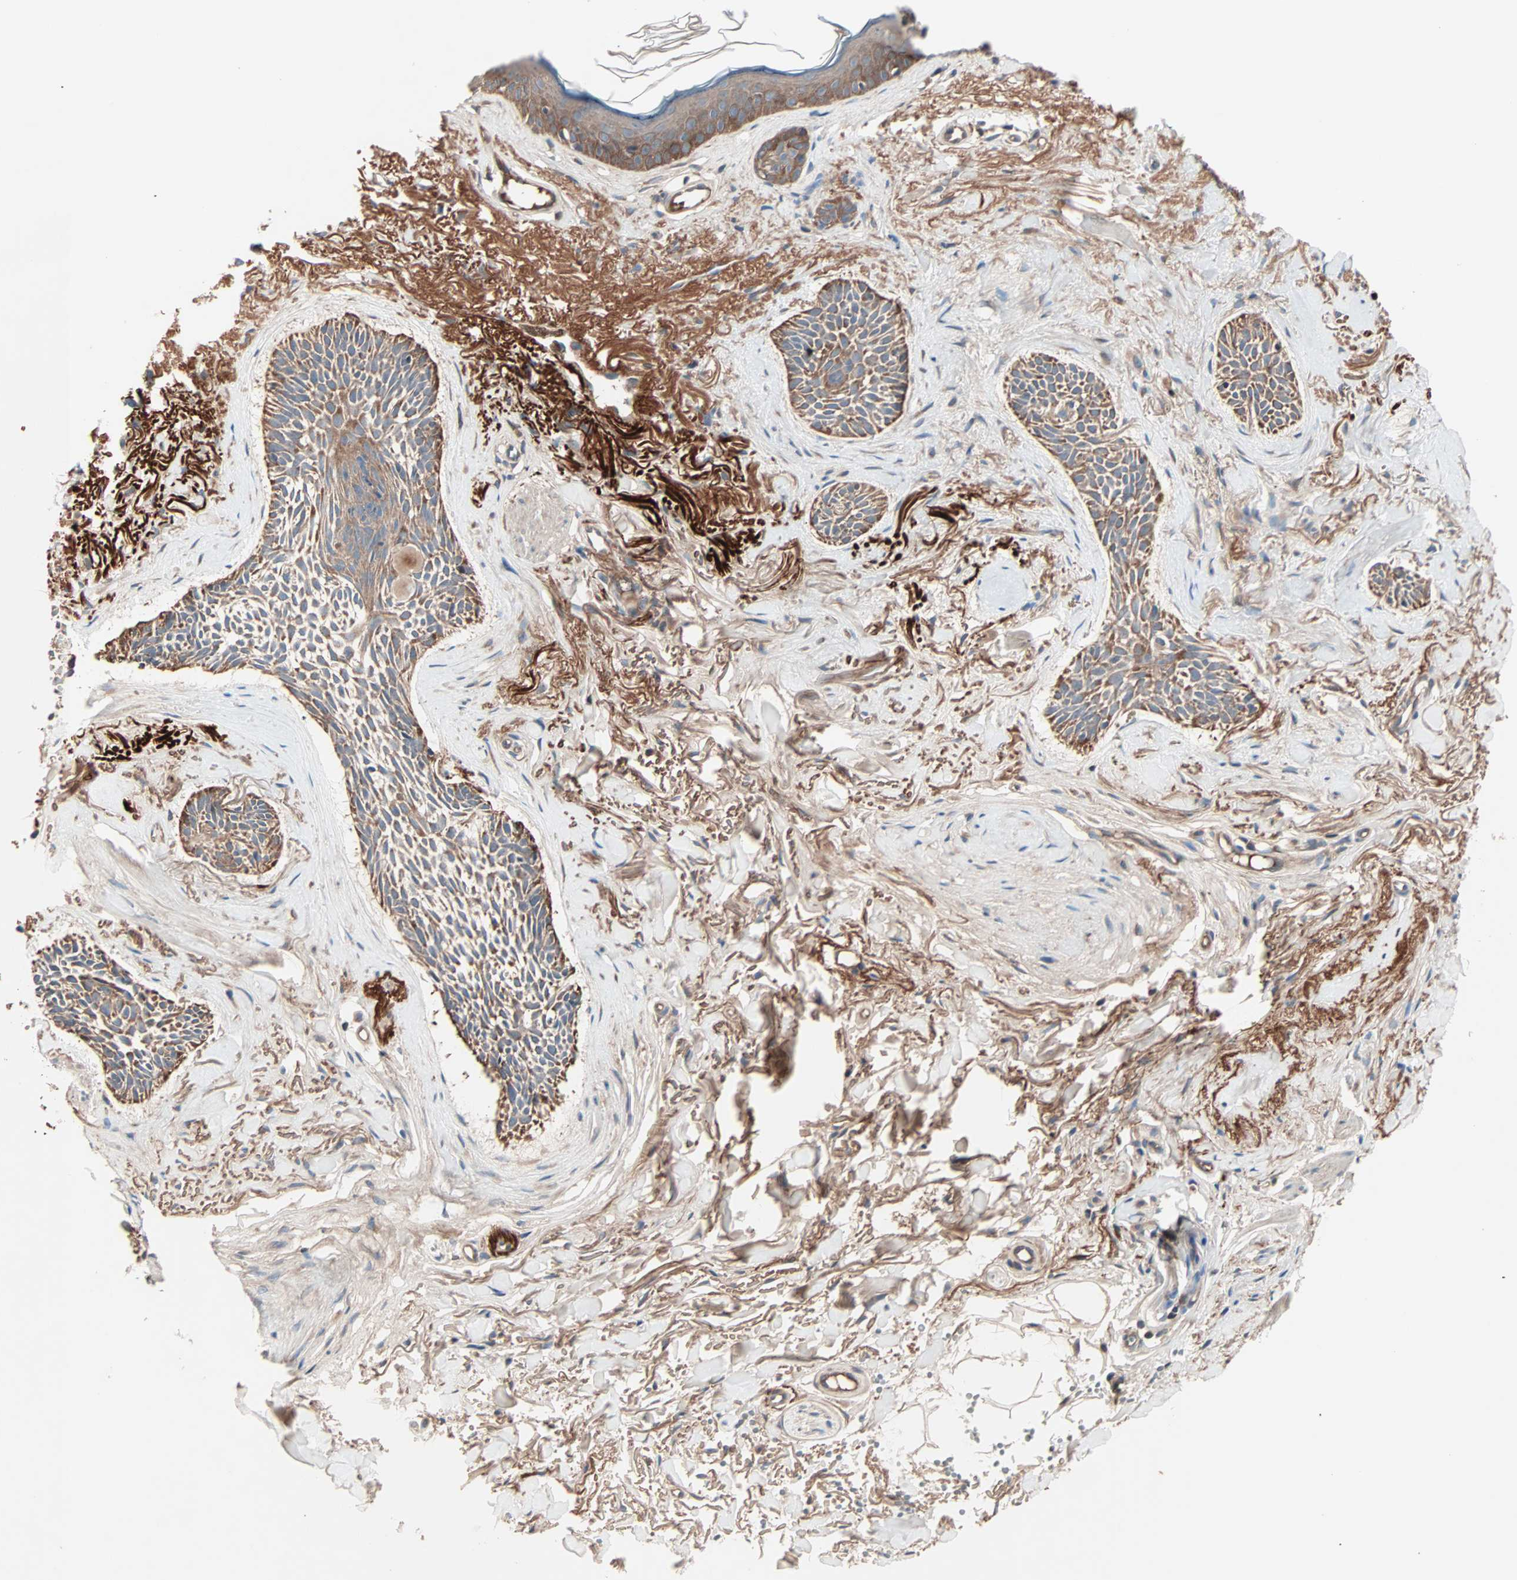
{"staining": {"intensity": "moderate", "quantity": ">75%", "location": "cytoplasmic/membranous"}, "tissue": "skin cancer", "cell_type": "Tumor cells", "image_type": "cancer", "snomed": [{"axis": "morphology", "description": "Normal tissue, NOS"}, {"axis": "morphology", "description": "Basal cell carcinoma"}, {"axis": "topography", "description": "Skin"}], "caption": "Moderate cytoplasmic/membranous protein expression is appreciated in approximately >75% of tumor cells in skin cancer. The staining is performed using DAB (3,3'-diaminobenzidine) brown chromogen to label protein expression. The nuclei are counter-stained blue using hematoxylin.", "gene": "CAD", "patient": {"sex": "female", "age": 84}}